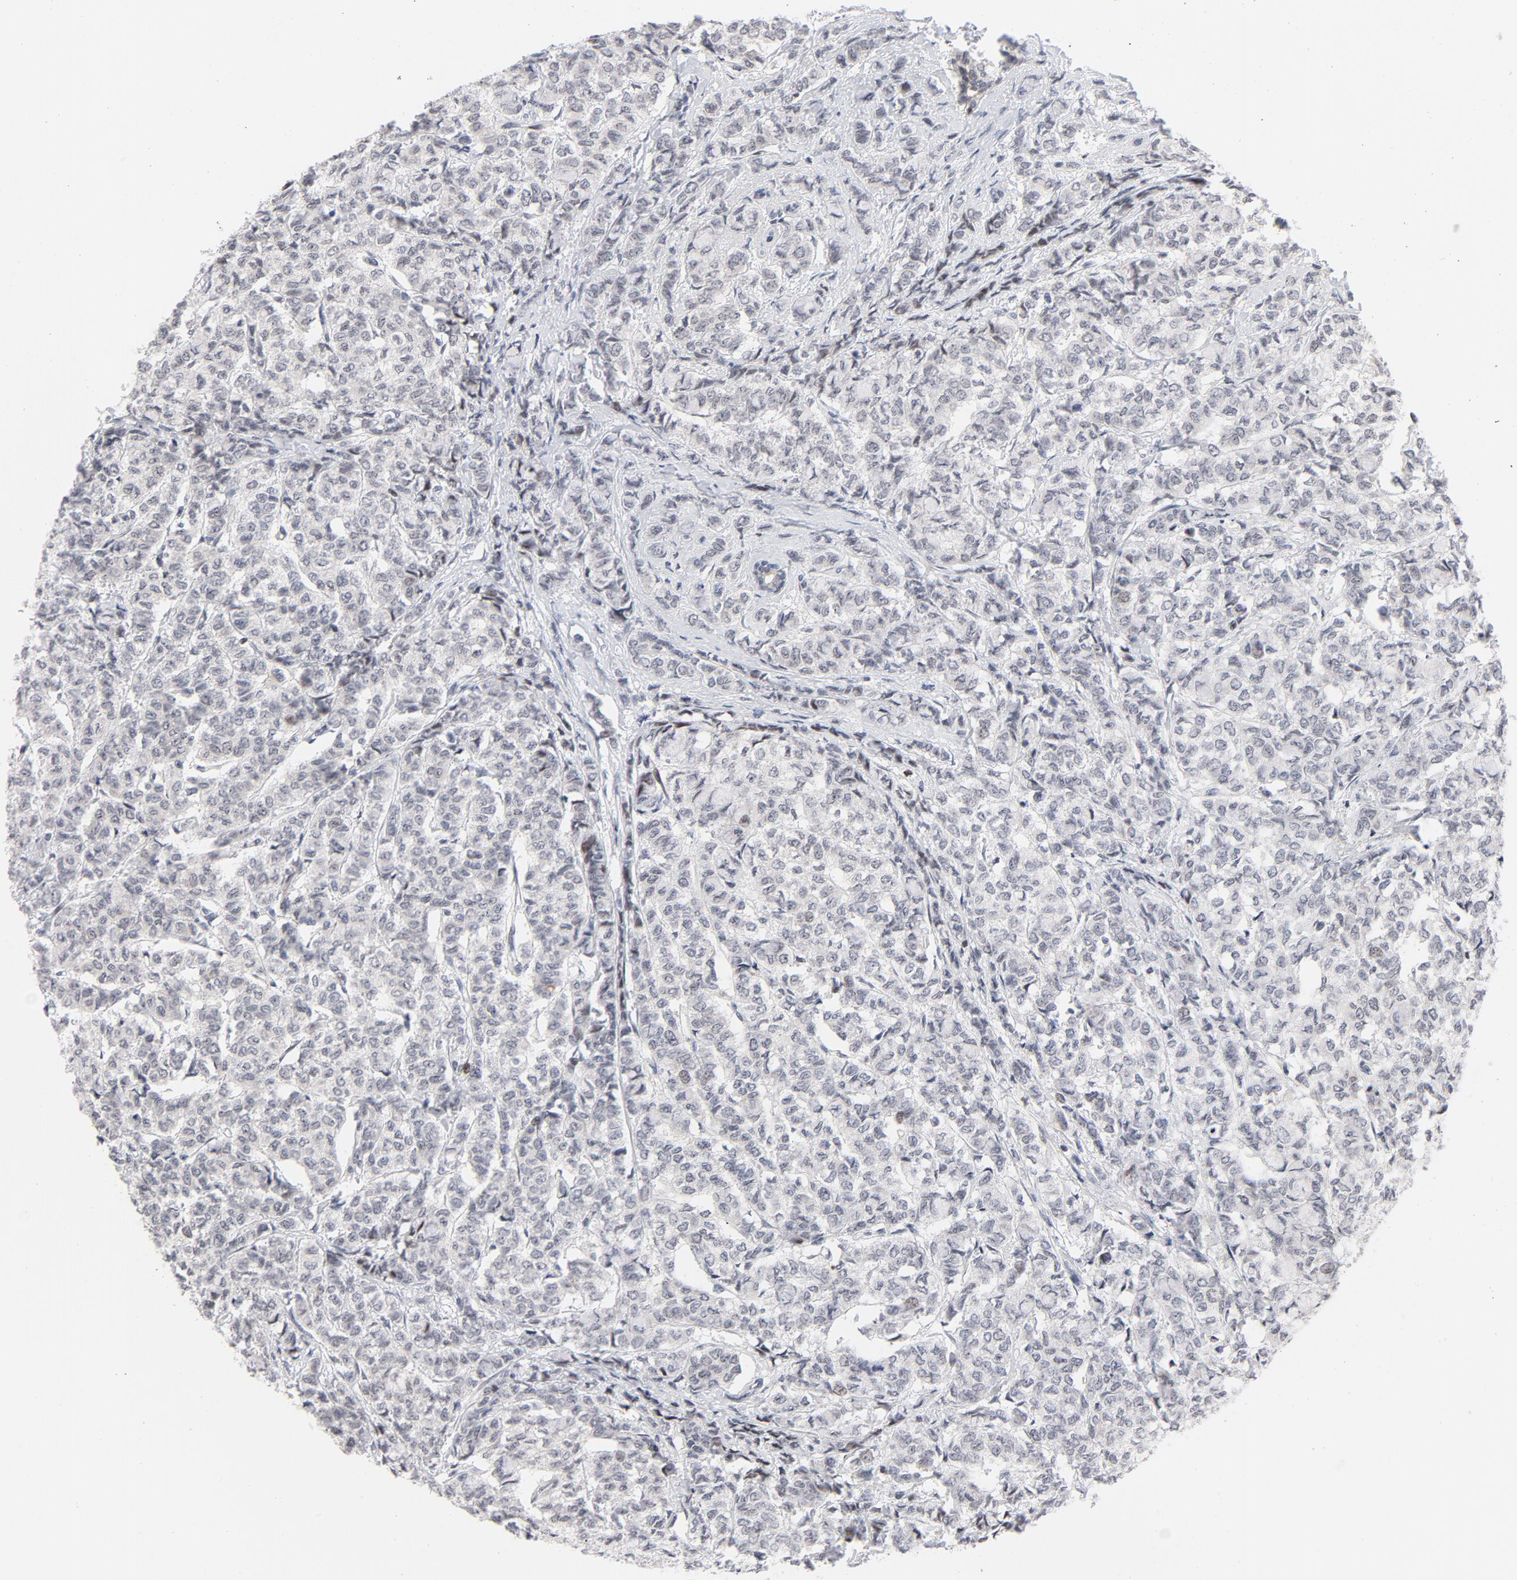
{"staining": {"intensity": "weak", "quantity": "<25%", "location": "nuclear"}, "tissue": "breast cancer", "cell_type": "Tumor cells", "image_type": "cancer", "snomed": [{"axis": "morphology", "description": "Lobular carcinoma"}, {"axis": "topography", "description": "Breast"}], "caption": "DAB immunohistochemical staining of breast lobular carcinoma reveals no significant expression in tumor cells.", "gene": "NFIC", "patient": {"sex": "female", "age": 60}}